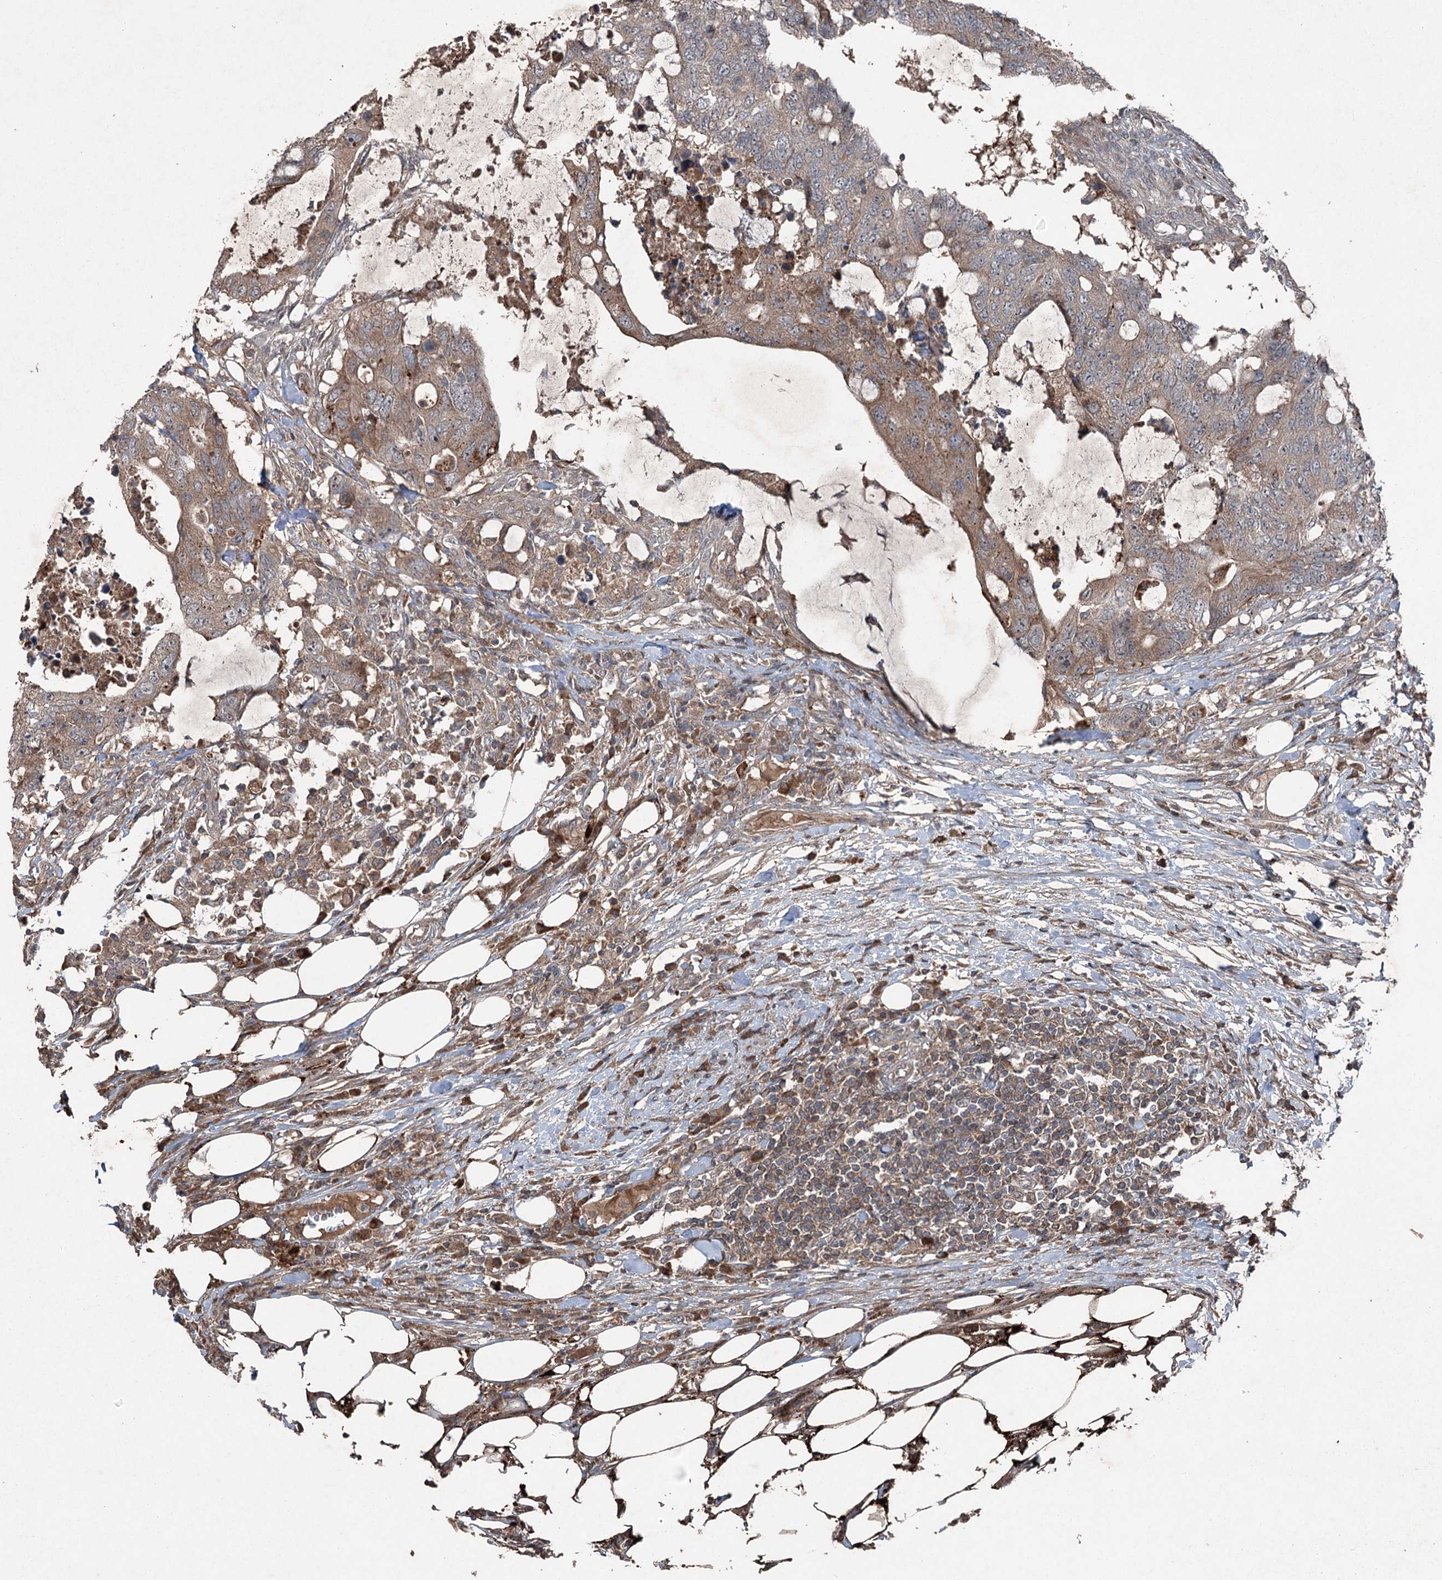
{"staining": {"intensity": "weak", "quantity": ">75%", "location": "cytoplasmic/membranous"}, "tissue": "colorectal cancer", "cell_type": "Tumor cells", "image_type": "cancer", "snomed": [{"axis": "morphology", "description": "Adenocarcinoma, NOS"}, {"axis": "topography", "description": "Colon"}], "caption": "Immunohistochemistry (DAB (3,3'-diaminobenzidine)) staining of colorectal cancer demonstrates weak cytoplasmic/membranous protein positivity in about >75% of tumor cells.", "gene": "MAPK8IP2", "patient": {"sex": "male", "age": 71}}